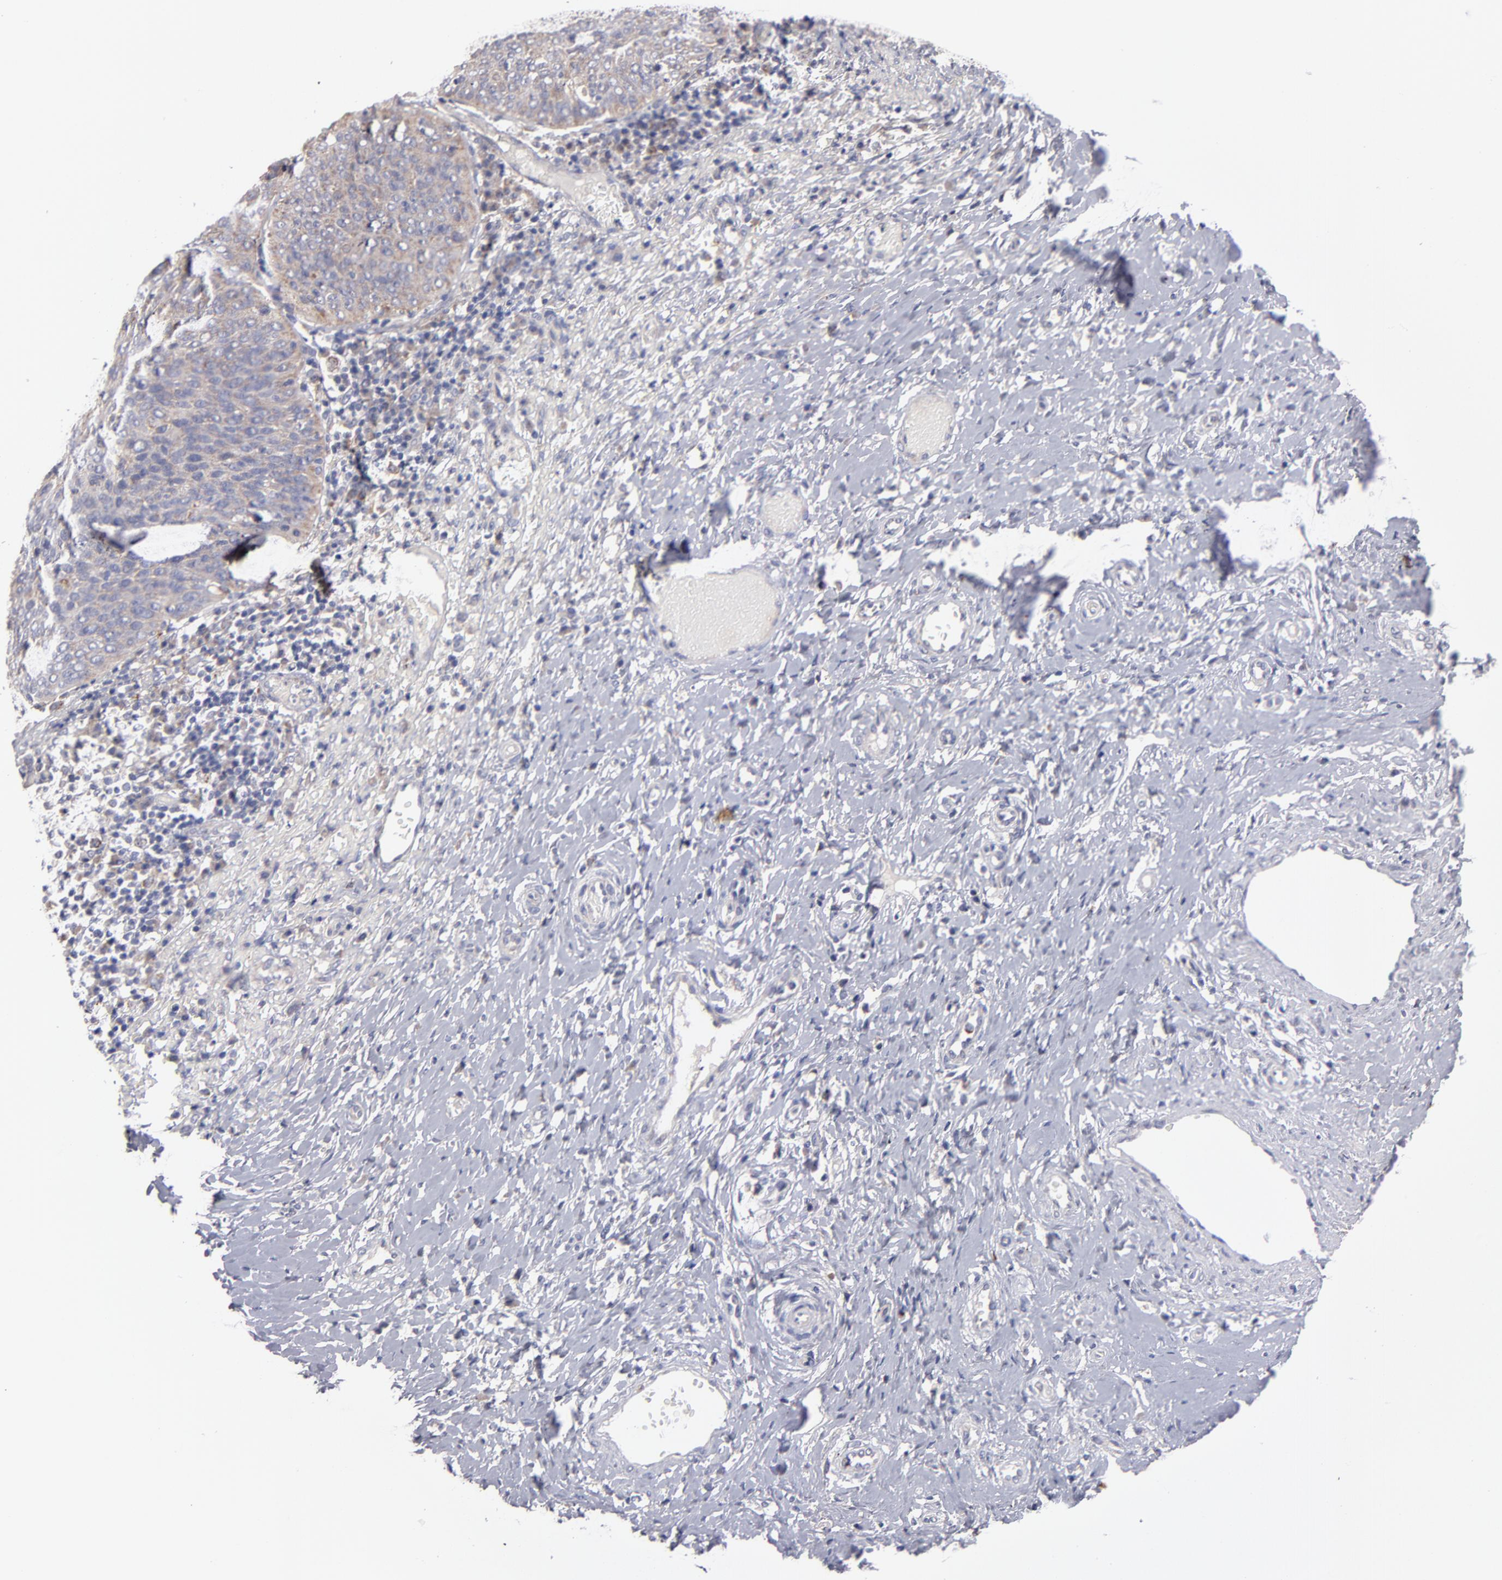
{"staining": {"intensity": "weak", "quantity": ">75%", "location": "cytoplasmic/membranous"}, "tissue": "cervical cancer", "cell_type": "Tumor cells", "image_type": "cancer", "snomed": [{"axis": "morphology", "description": "Normal tissue, NOS"}, {"axis": "morphology", "description": "Squamous cell carcinoma, NOS"}, {"axis": "topography", "description": "Cervix"}], "caption": "Cervical cancer (squamous cell carcinoma) tissue displays weak cytoplasmic/membranous expression in about >75% of tumor cells, visualized by immunohistochemistry.", "gene": "HCCS", "patient": {"sex": "female", "age": 39}}